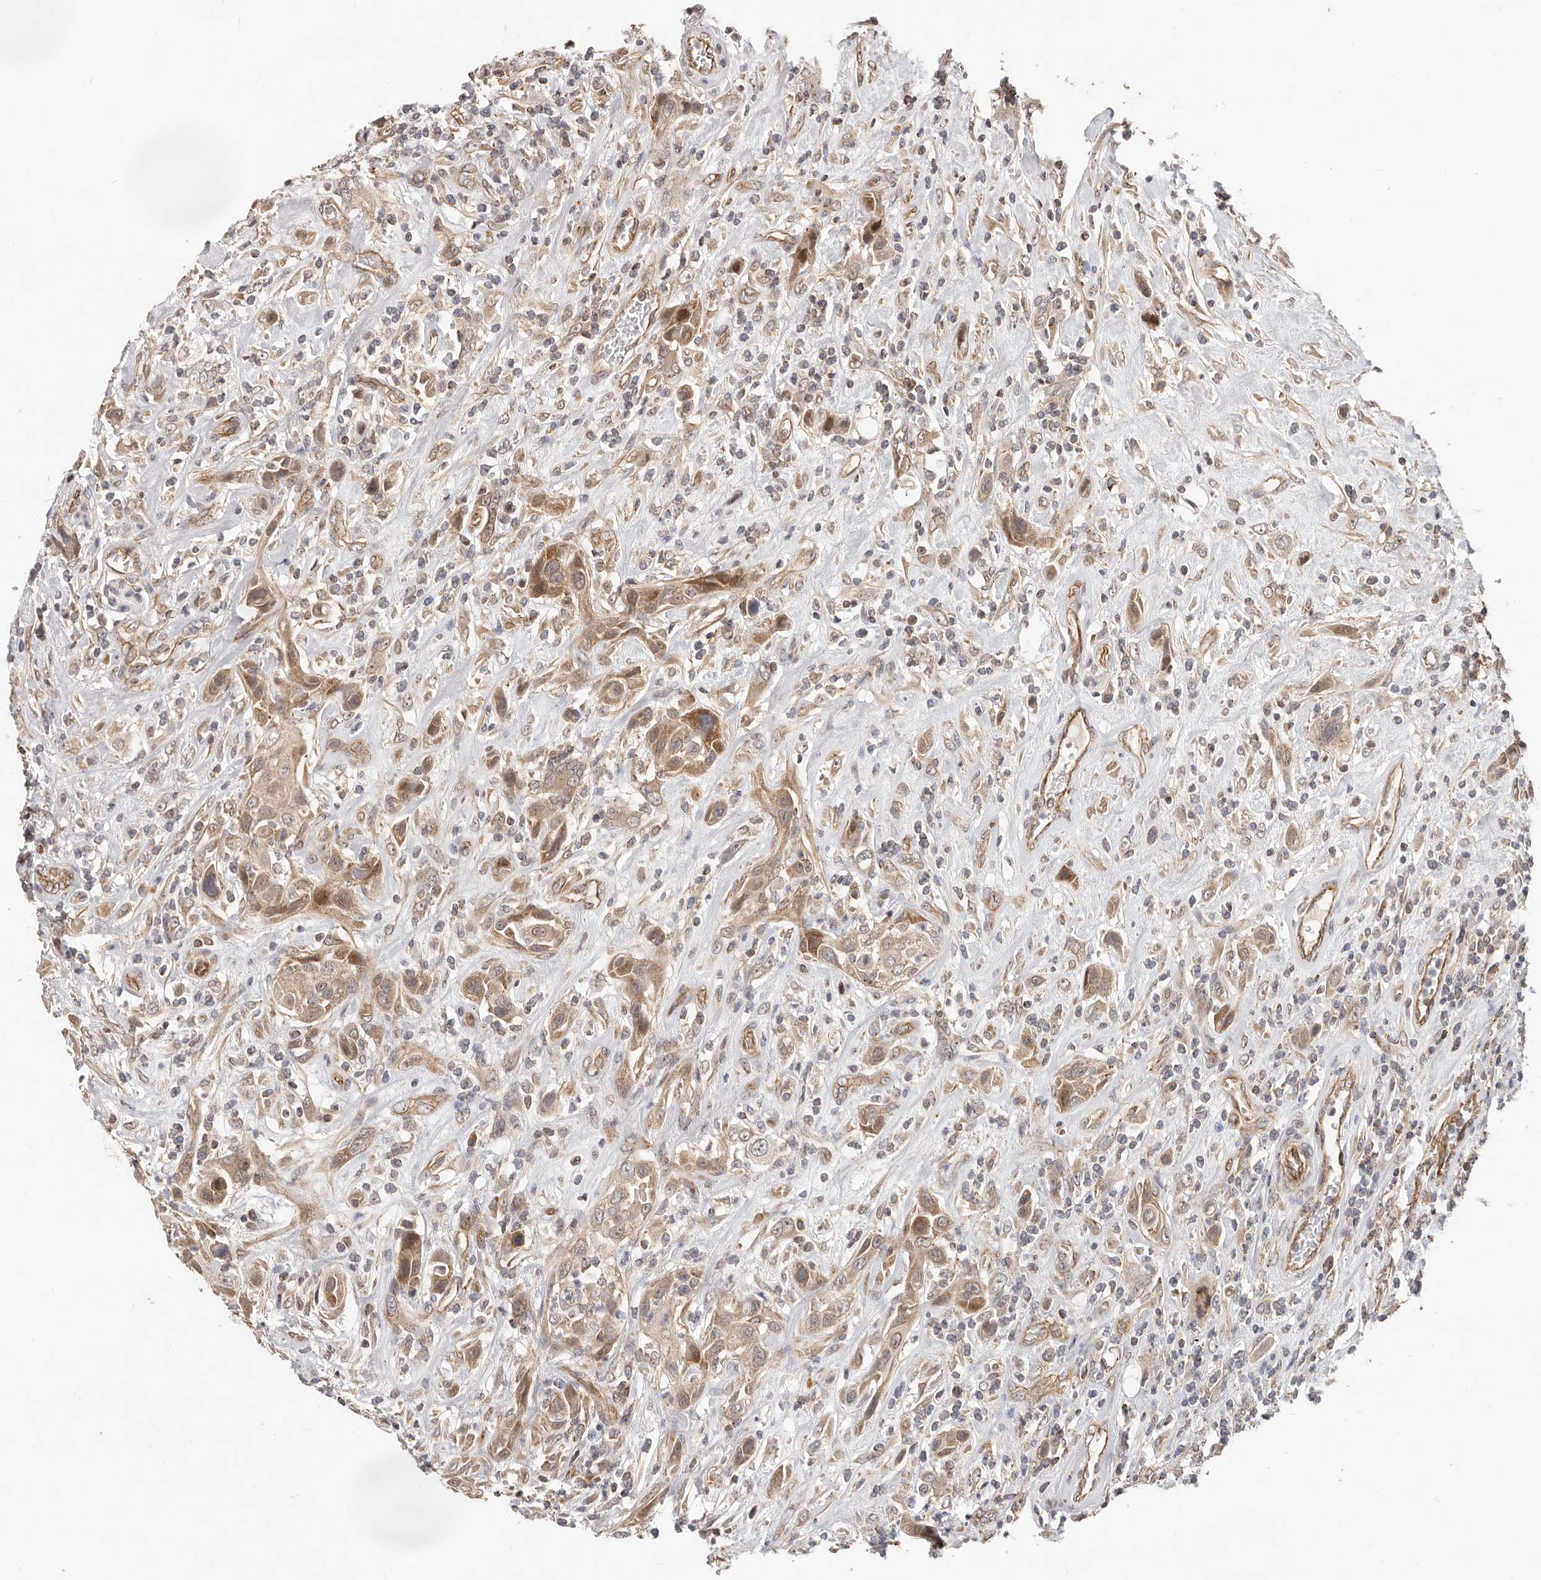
{"staining": {"intensity": "moderate", "quantity": ">75%", "location": "cytoplasmic/membranous"}, "tissue": "urothelial cancer", "cell_type": "Tumor cells", "image_type": "cancer", "snomed": [{"axis": "morphology", "description": "Urothelial carcinoma, High grade"}, {"axis": "topography", "description": "Urinary bladder"}], "caption": "Protein staining of high-grade urothelial carcinoma tissue displays moderate cytoplasmic/membranous positivity in about >75% of tumor cells.", "gene": "USP49", "patient": {"sex": "male", "age": 50}}